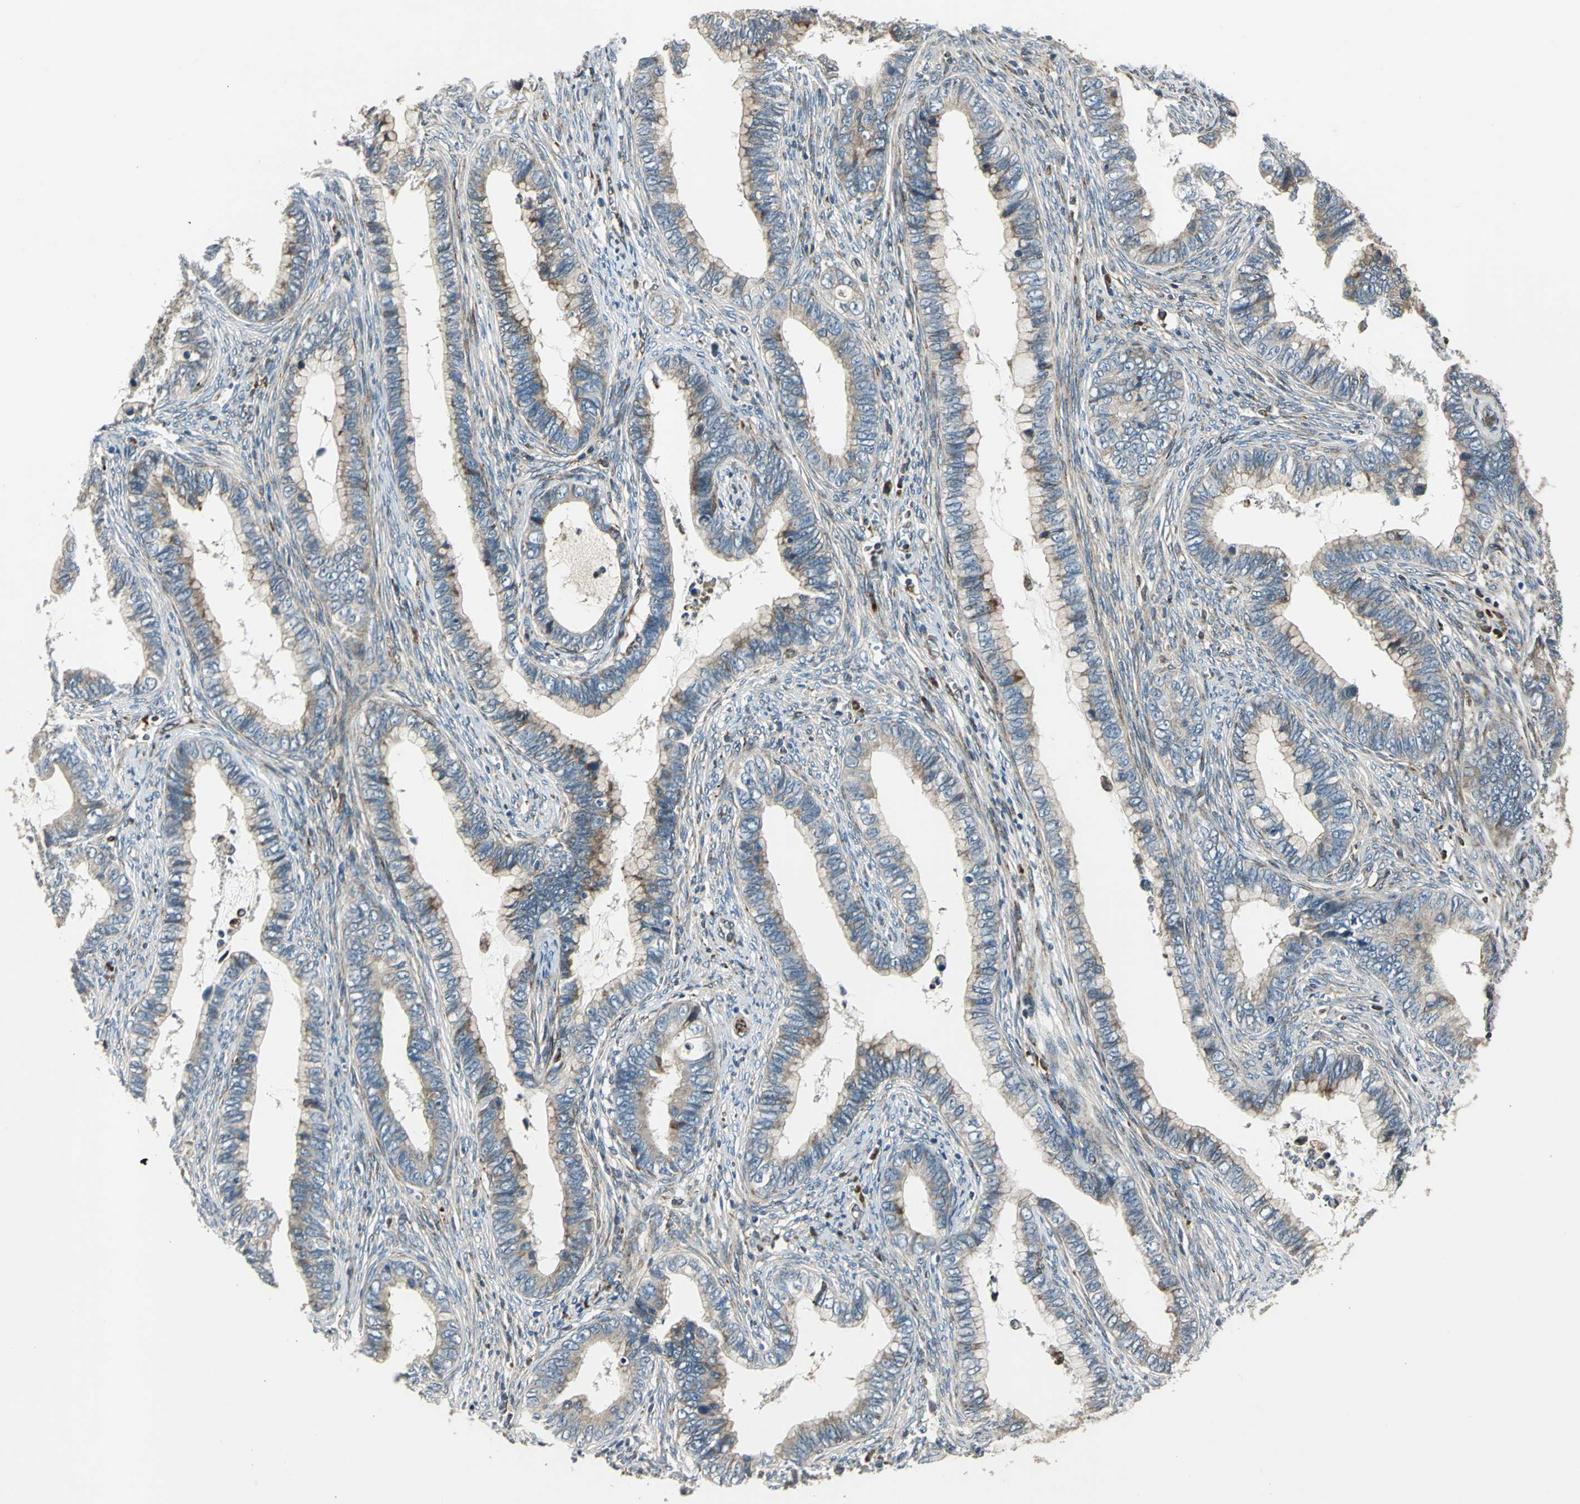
{"staining": {"intensity": "moderate", "quantity": "25%-75%", "location": "cytoplasmic/membranous"}, "tissue": "cervical cancer", "cell_type": "Tumor cells", "image_type": "cancer", "snomed": [{"axis": "morphology", "description": "Adenocarcinoma, NOS"}, {"axis": "topography", "description": "Cervix"}], "caption": "Moderate cytoplasmic/membranous protein positivity is seen in about 25%-75% of tumor cells in cervical cancer. The staining was performed using DAB, with brown indicating positive protein expression. Nuclei are stained blue with hematoxylin.", "gene": "HTATIP2", "patient": {"sex": "female", "age": 44}}